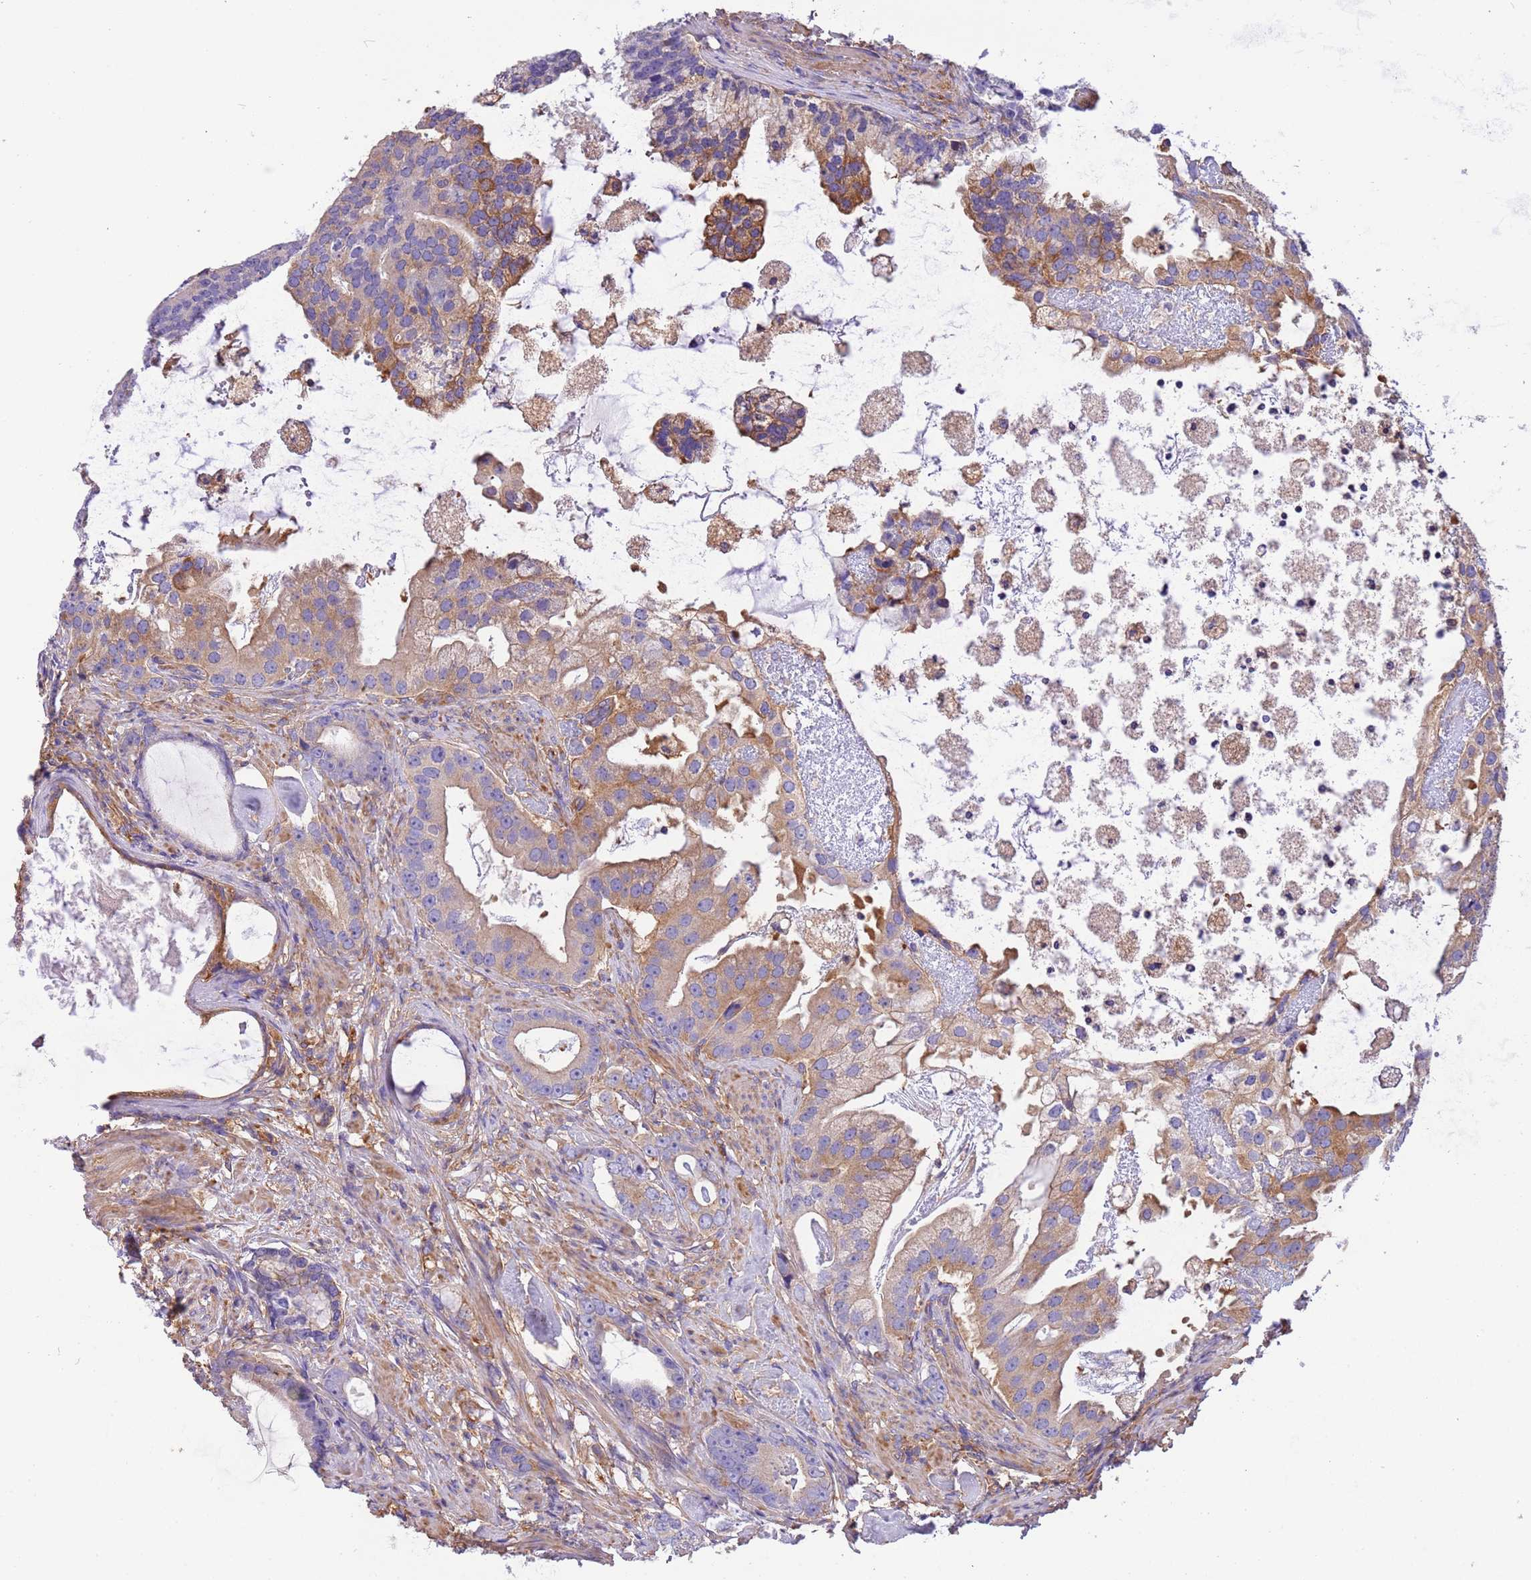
{"staining": {"intensity": "moderate", "quantity": "25%-75%", "location": "cytoplasmic/membranous"}, "tissue": "prostate cancer", "cell_type": "Tumor cells", "image_type": "cancer", "snomed": [{"axis": "morphology", "description": "Adenocarcinoma, Low grade"}, {"axis": "topography", "description": "Prostate"}], "caption": "Immunohistochemistry (IHC) of human low-grade adenocarcinoma (prostate) reveals medium levels of moderate cytoplasmic/membranous positivity in about 25%-75% of tumor cells. The staining was performed using DAB (3,3'-diaminobenzidine), with brown indicating positive protein expression. Nuclei are stained blue with hematoxylin.", "gene": "NAALADL1", "patient": {"sex": "male", "age": 71}}